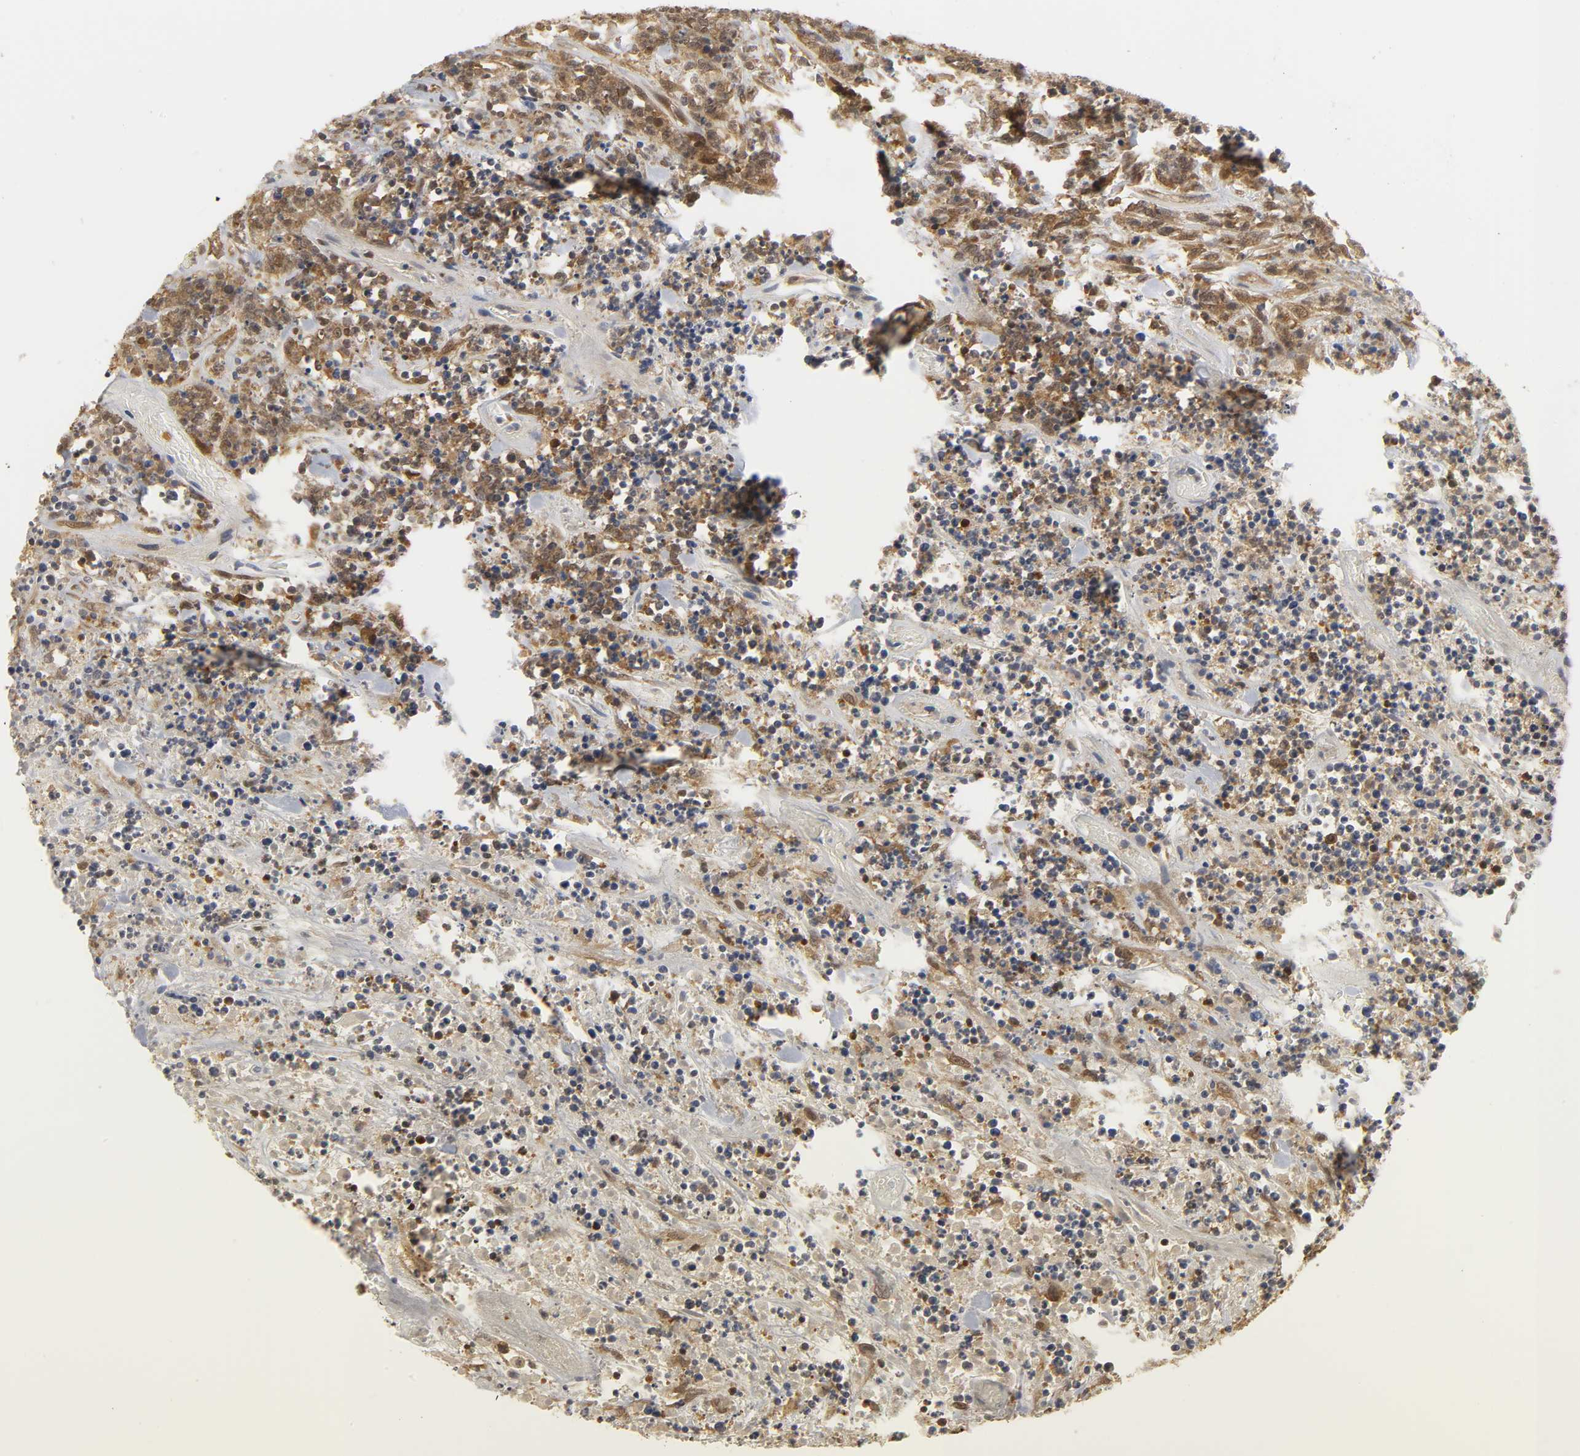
{"staining": {"intensity": "moderate", "quantity": "25%-75%", "location": "cytoplasmic/membranous"}, "tissue": "lymphoma", "cell_type": "Tumor cells", "image_type": "cancer", "snomed": [{"axis": "morphology", "description": "Malignant lymphoma, non-Hodgkin's type, High grade"}, {"axis": "topography", "description": "Soft tissue"}], "caption": "A high-resolution micrograph shows IHC staining of lymphoma, which demonstrates moderate cytoplasmic/membranous positivity in about 25%-75% of tumor cells. The protein of interest is stained brown, and the nuclei are stained in blue (DAB IHC with brightfield microscopy, high magnification).", "gene": "PARK7", "patient": {"sex": "male", "age": 18}}